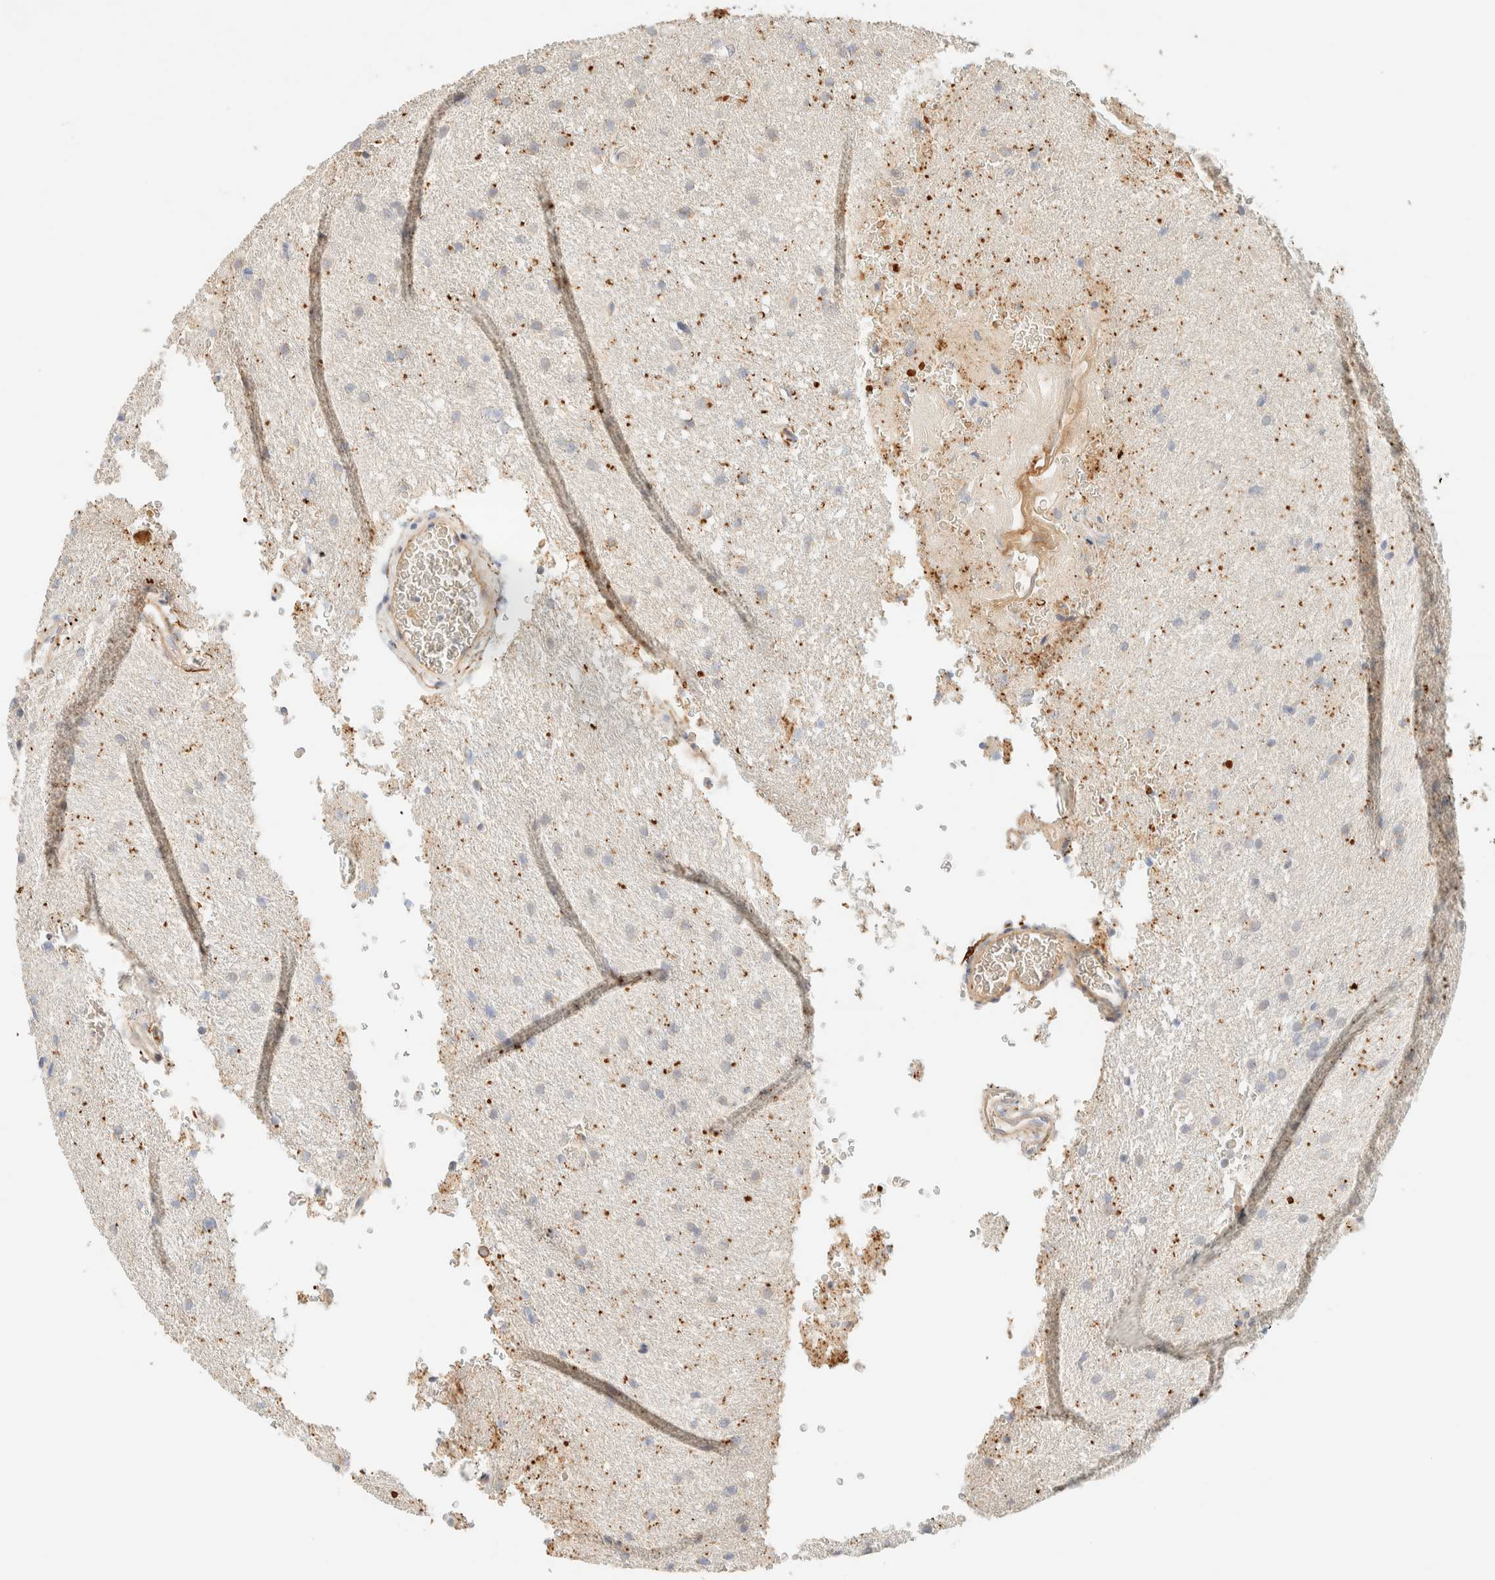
{"staining": {"intensity": "negative", "quantity": "none", "location": "none"}, "tissue": "glioma", "cell_type": "Tumor cells", "image_type": "cancer", "snomed": [{"axis": "morphology", "description": "Glioma, malignant, Low grade"}, {"axis": "topography", "description": "Brain"}], "caption": "A photomicrograph of human glioma is negative for staining in tumor cells.", "gene": "TNK1", "patient": {"sex": "female", "age": 37}}